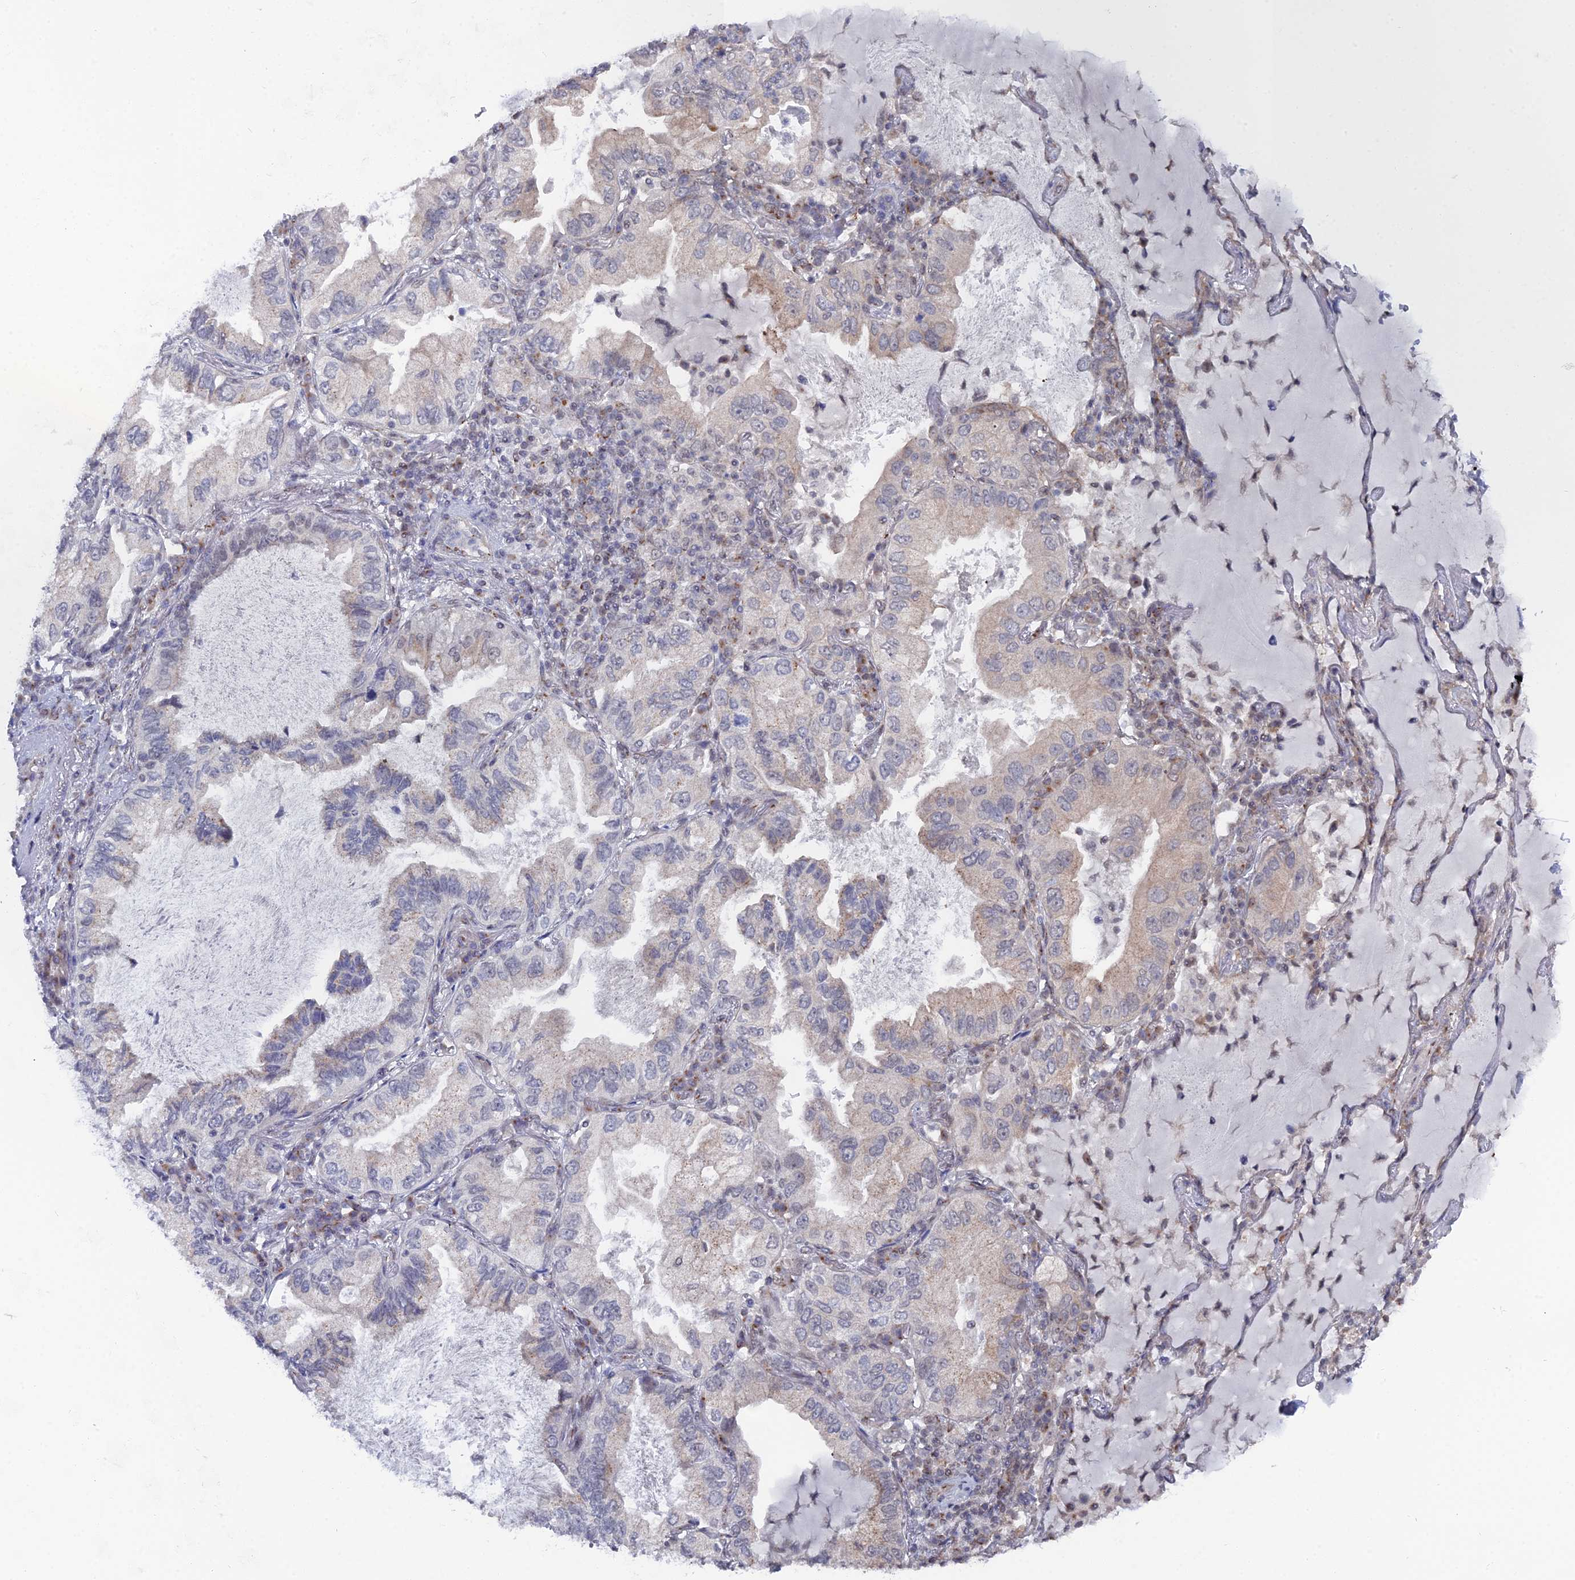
{"staining": {"intensity": "weak", "quantity": "<25%", "location": "cytoplasmic/membranous"}, "tissue": "lung cancer", "cell_type": "Tumor cells", "image_type": "cancer", "snomed": [{"axis": "morphology", "description": "Adenocarcinoma, NOS"}, {"axis": "topography", "description": "Lung"}], "caption": "Tumor cells show no significant protein positivity in adenocarcinoma (lung).", "gene": "FHIP2A", "patient": {"sex": "female", "age": 69}}